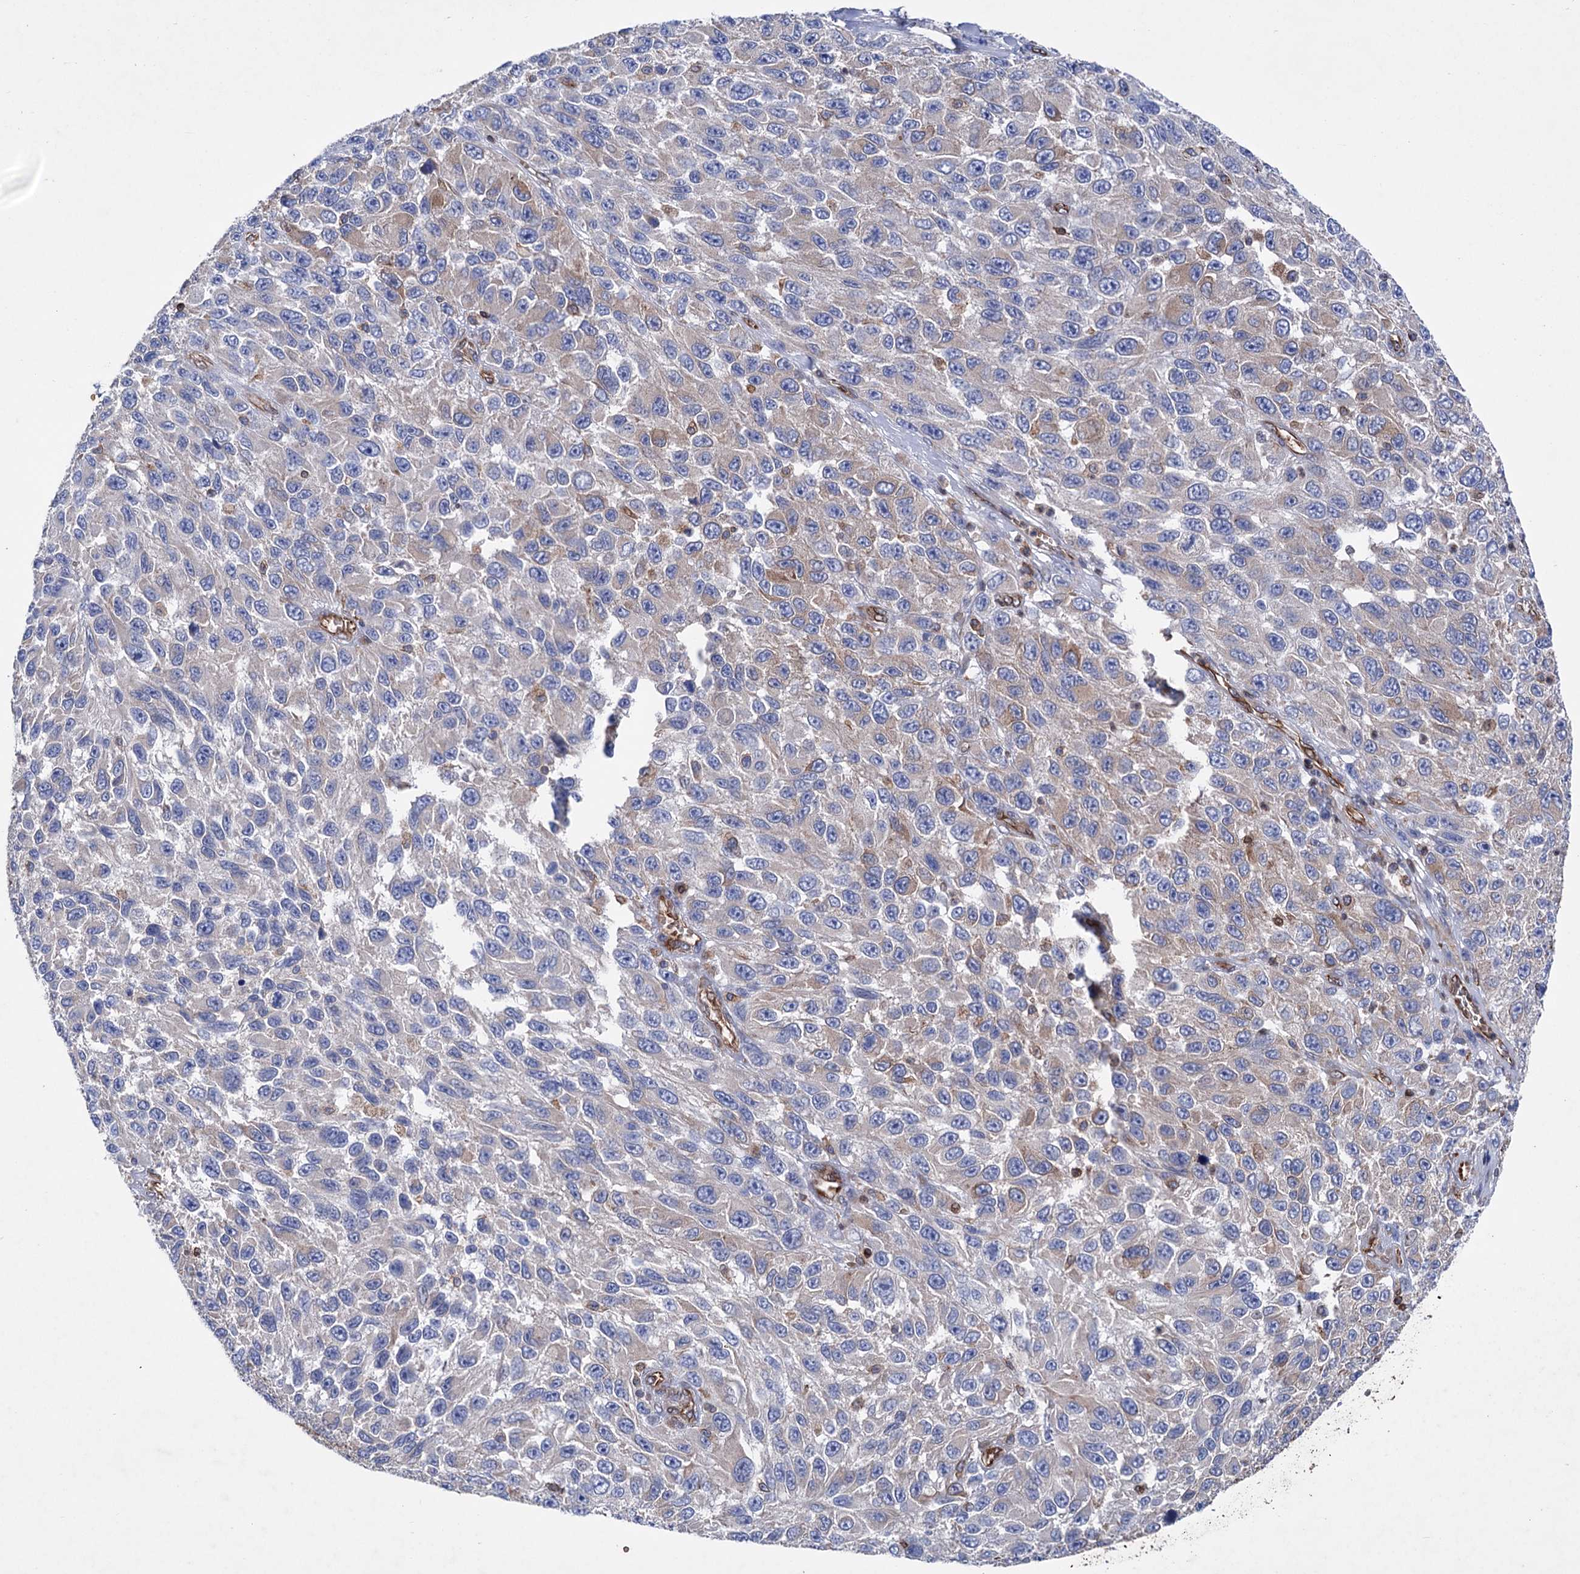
{"staining": {"intensity": "negative", "quantity": "none", "location": "none"}, "tissue": "melanoma", "cell_type": "Tumor cells", "image_type": "cancer", "snomed": [{"axis": "morphology", "description": "Normal tissue, NOS"}, {"axis": "morphology", "description": "Malignant melanoma, NOS"}, {"axis": "topography", "description": "Skin"}], "caption": "This is an IHC histopathology image of melanoma. There is no positivity in tumor cells.", "gene": "STING1", "patient": {"sex": "female", "age": 96}}